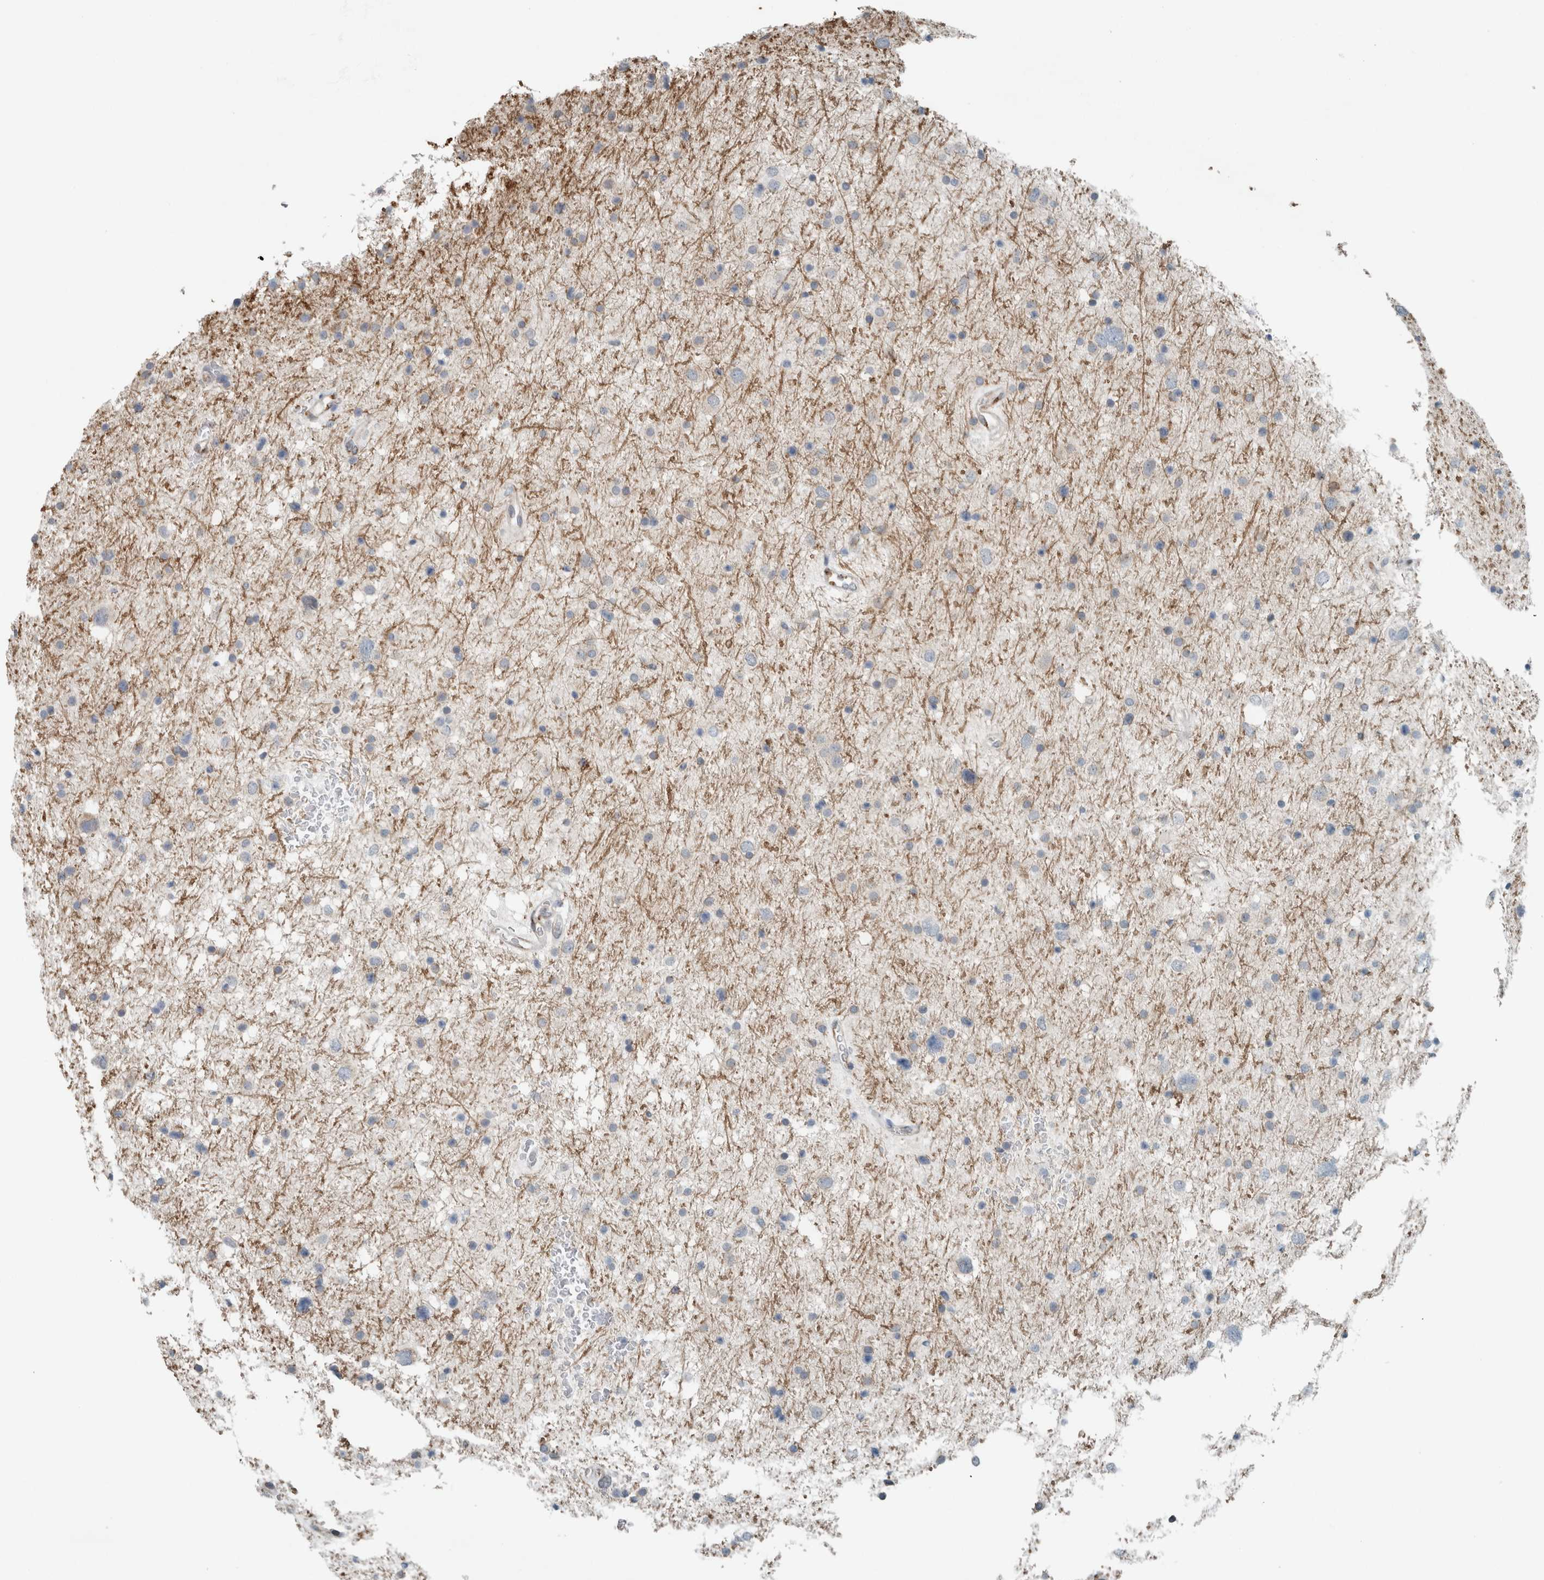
{"staining": {"intensity": "negative", "quantity": "none", "location": "none"}, "tissue": "glioma", "cell_type": "Tumor cells", "image_type": "cancer", "snomed": [{"axis": "morphology", "description": "Glioma, malignant, Low grade"}, {"axis": "topography", "description": "Brain"}], "caption": "Protein analysis of glioma exhibits no significant positivity in tumor cells.", "gene": "KIF1C", "patient": {"sex": "female", "age": 37}}